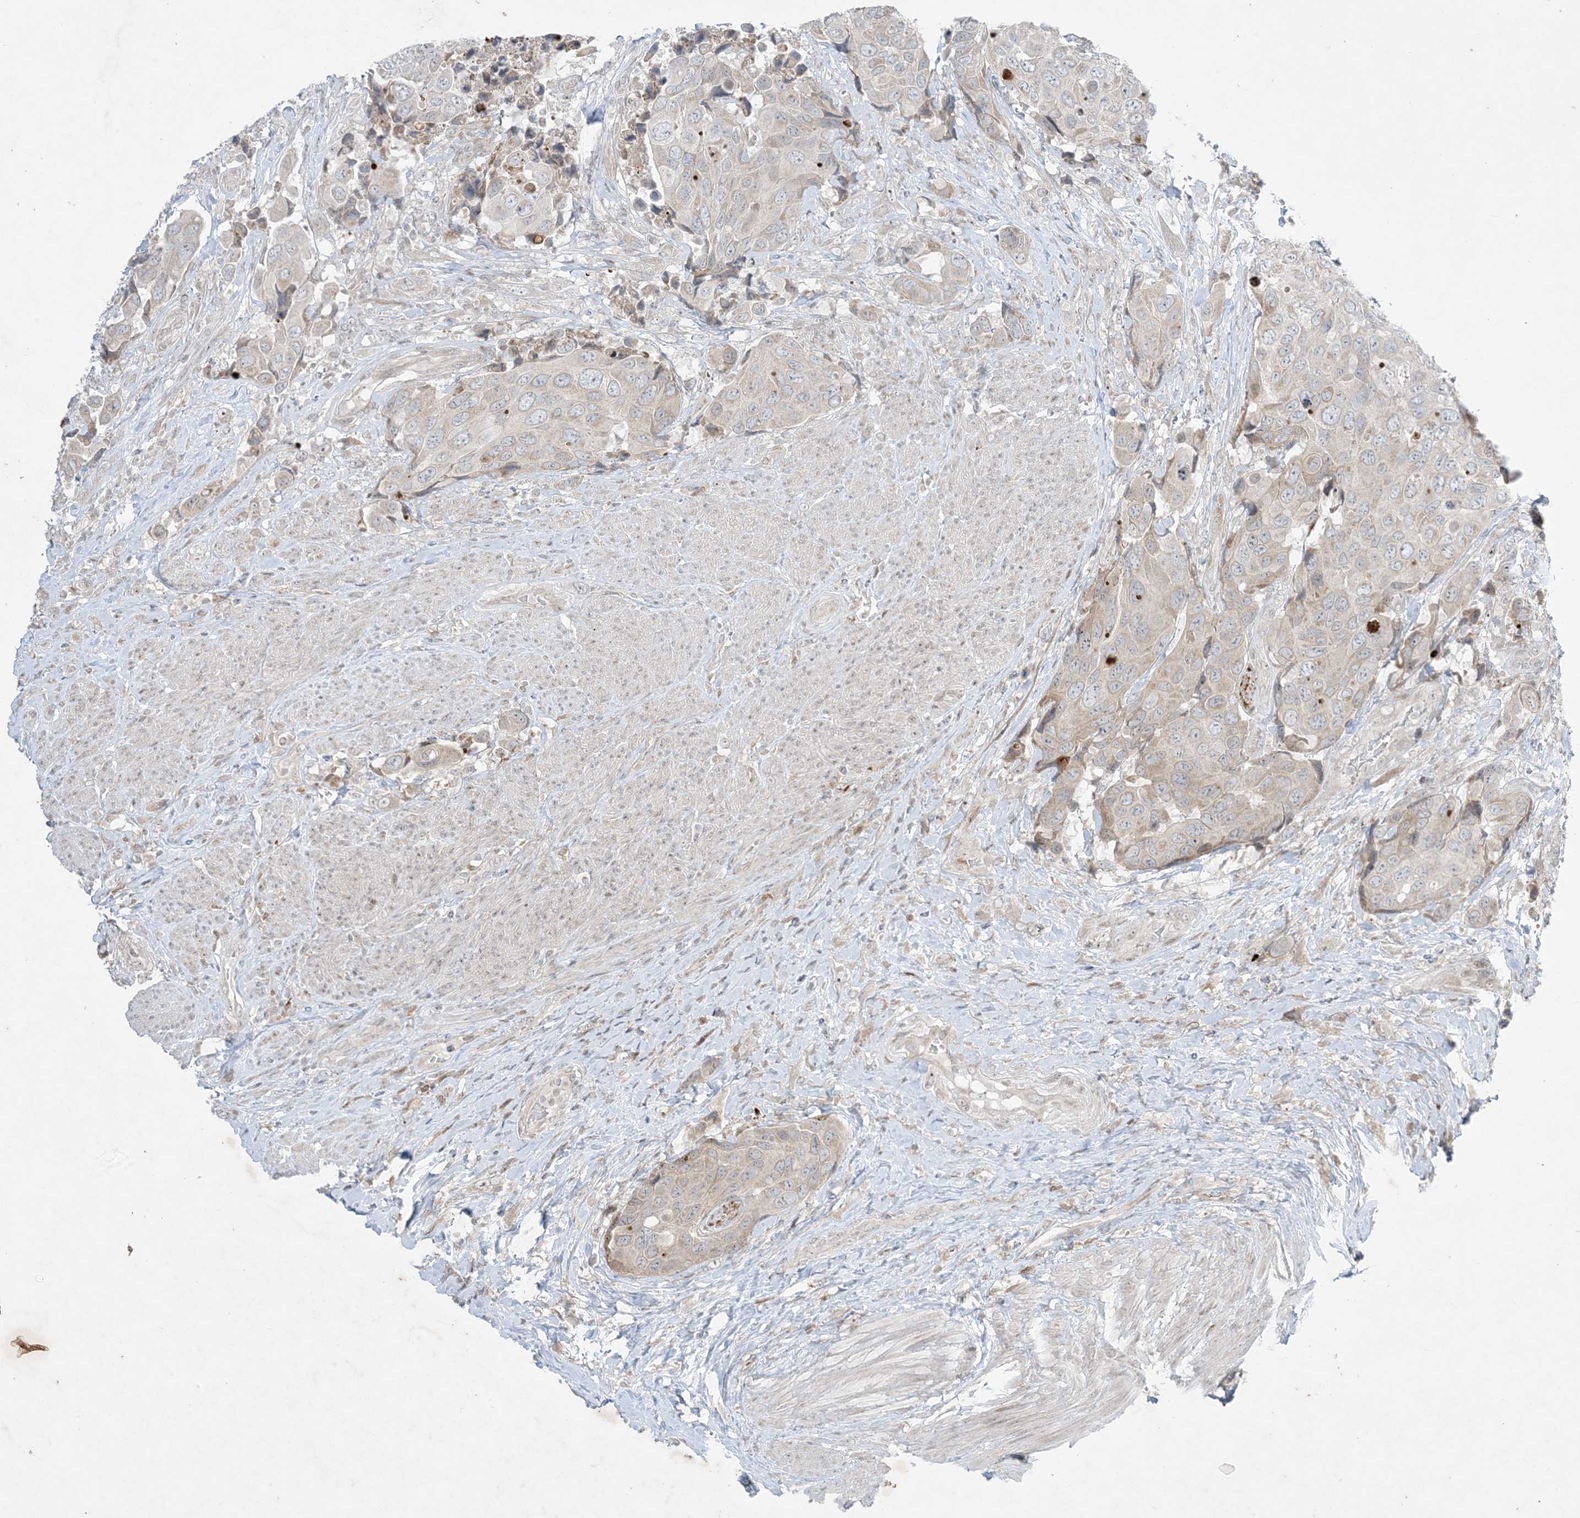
{"staining": {"intensity": "weak", "quantity": "<25%", "location": "cytoplasmic/membranous"}, "tissue": "urothelial cancer", "cell_type": "Tumor cells", "image_type": "cancer", "snomed": [{"axis": "morphology", "description": "Urothelial carcinoma, High grade"}, {"axis": "topography", "description": "Urinary bladder"}], "caption": "A histopathology image of urothelial carcinoma (high-grade) stained for a protein shows no brown staining in tumor cells. The staining was performed using DAB to visualize the protein expression in brown, while the nuclei were stained in blue with hematoxylin (Magnification: 20x).", "gene": "SOGA3", "patient": {"sex": "male", "age": 74}}